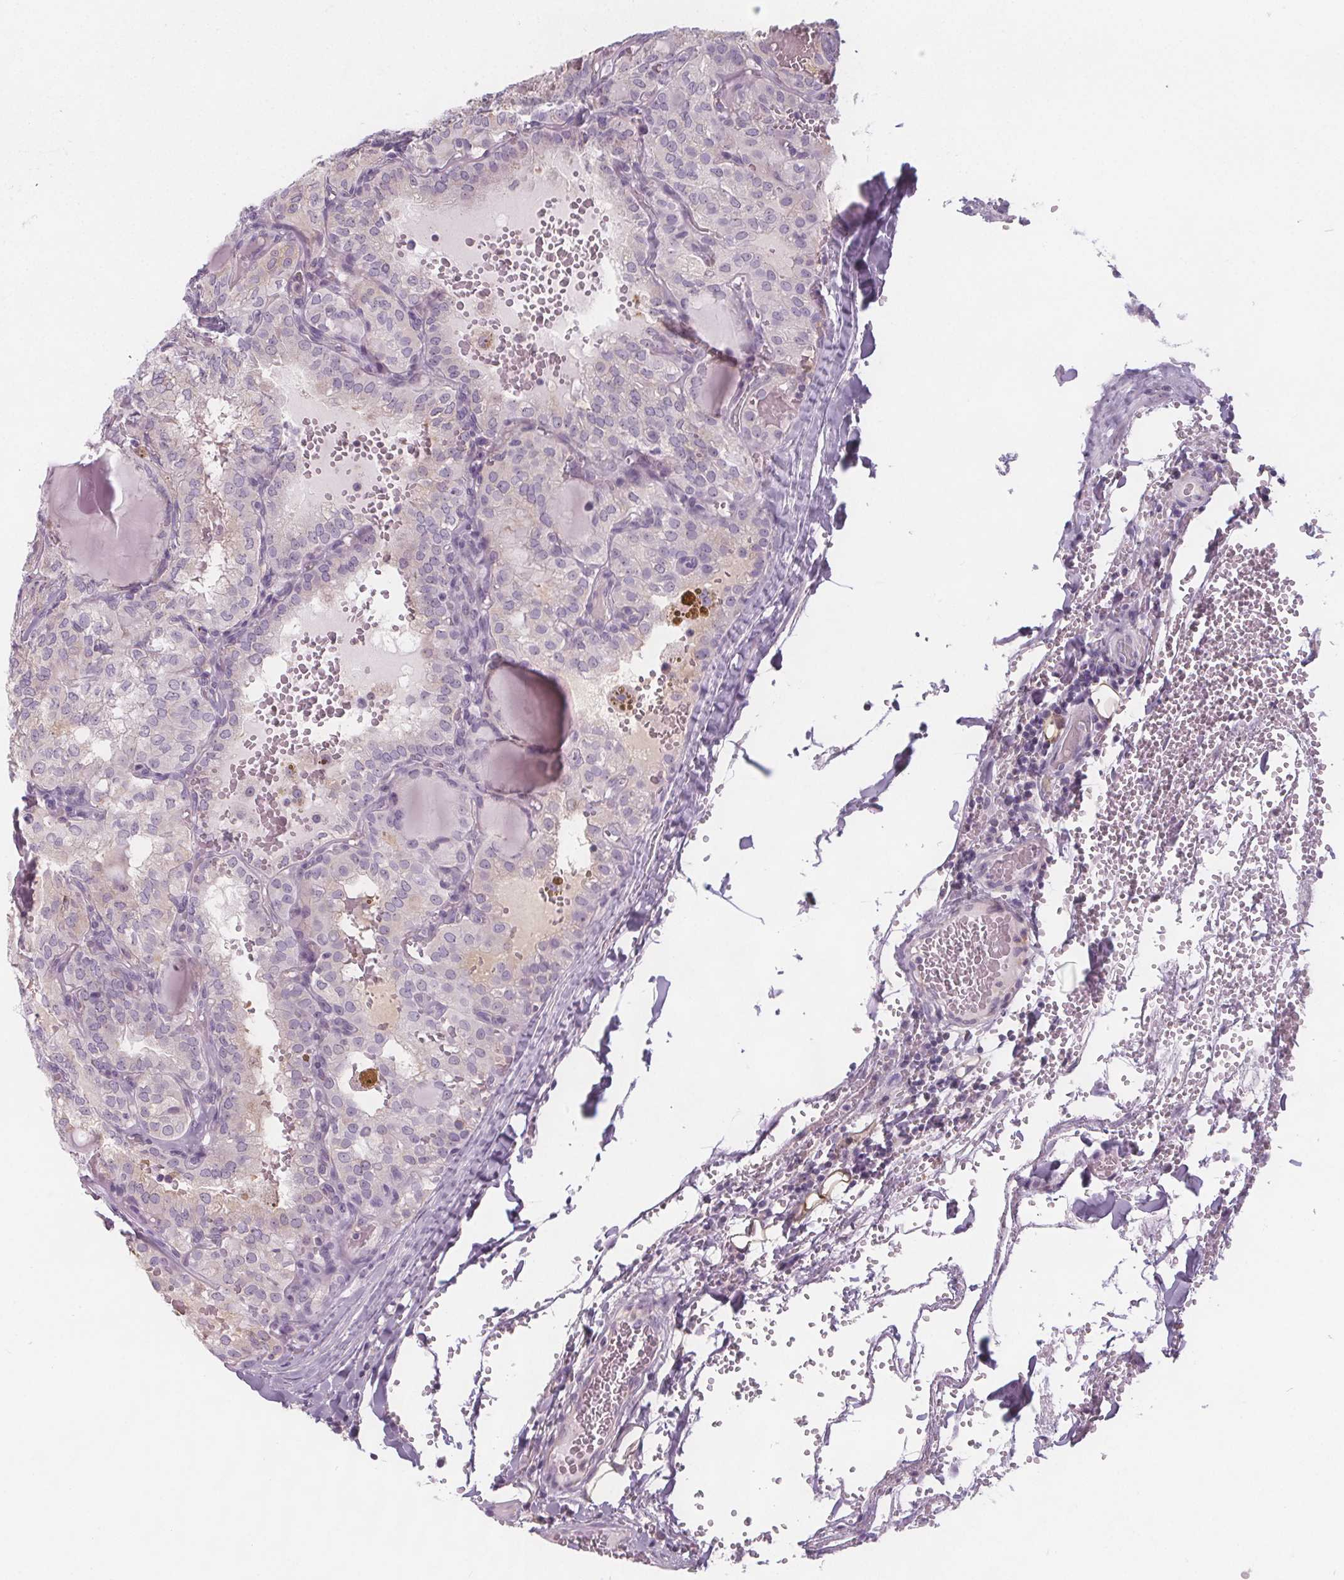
{"staining": {"intensity": "negative", "quantity": "none", "location": "none"}, "tissue": "thyroid cancer", "cell_type": "Tumor cells", "image_type": "cancer", "snomed": [{"axis": "morphology", "description": "Papillary adenocarcinoma, NOS"}, {"axis": "topography", "description": "Thyroid gland"}], "caption": "Thyroid papillary adenocarcinoma was stained to show a protein in brown. There is no significant expression in tumor cells.", "gene": "NOLC1", "patient": {"sex": "male", "age": 20}}